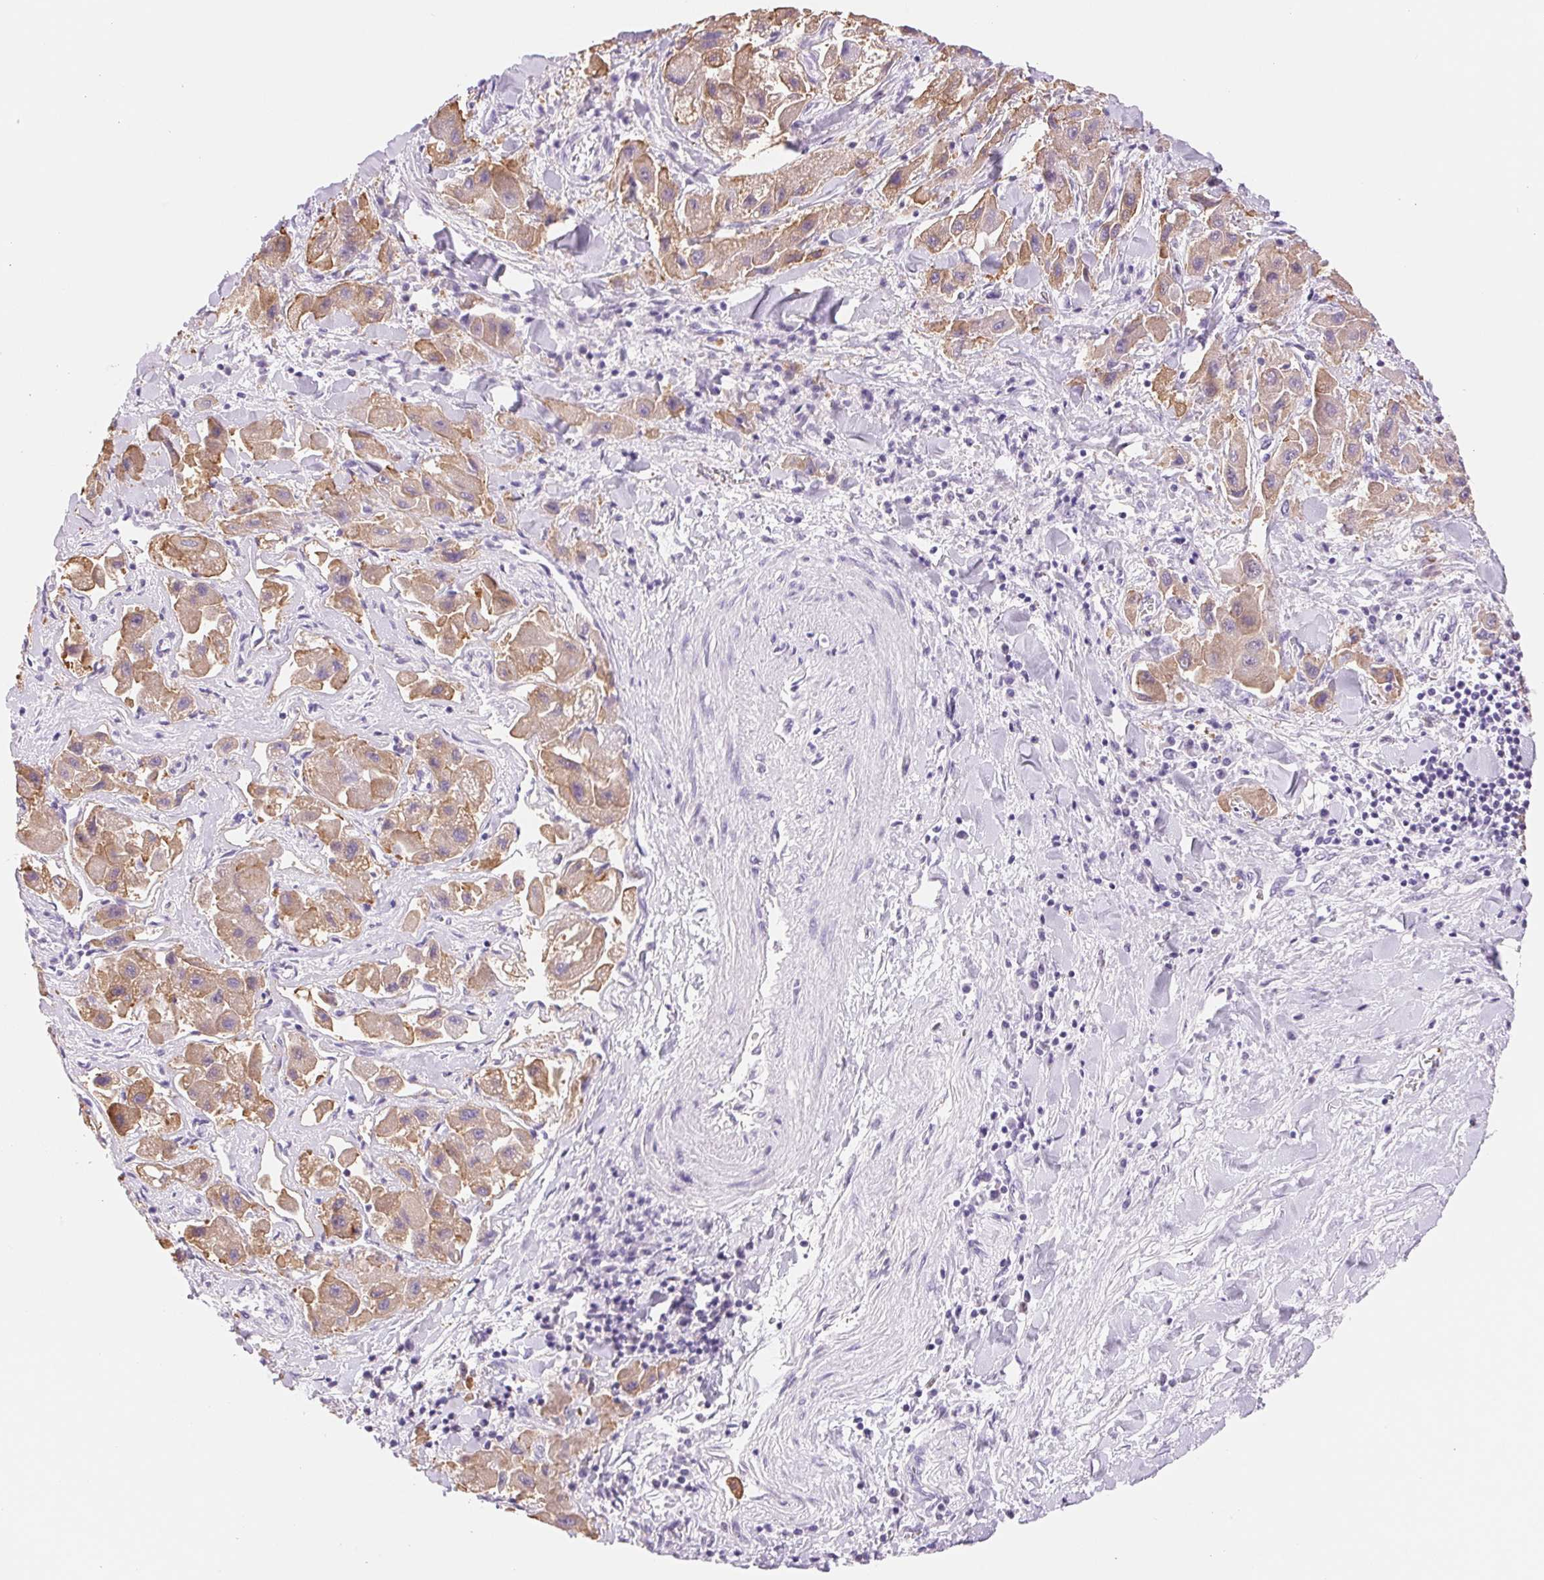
{"staining": {"intensity": "weak", "quantity": ">75%", "location": "cytoplasmic/membranous"}, "tissue": "liver cancer", "cell_type": "Tumor cells", "image_type": "cancer", "snomed": [{"axis": "morphology", "description": "Carcinoma, Hepatocellular, NOS"}, {"axis": "topography", "description": "Liver"}], "caption": "A brown stain highlights weak cytoplasmic/membranous positivity of a protein in liver cancer tumor cells. (DAB (3,3'-diaminobenzidine) = brown stain, brightfield microscopy at high magnification).", "gene": "ASGR2", "patient": {"sex": "male", "age": 24}}